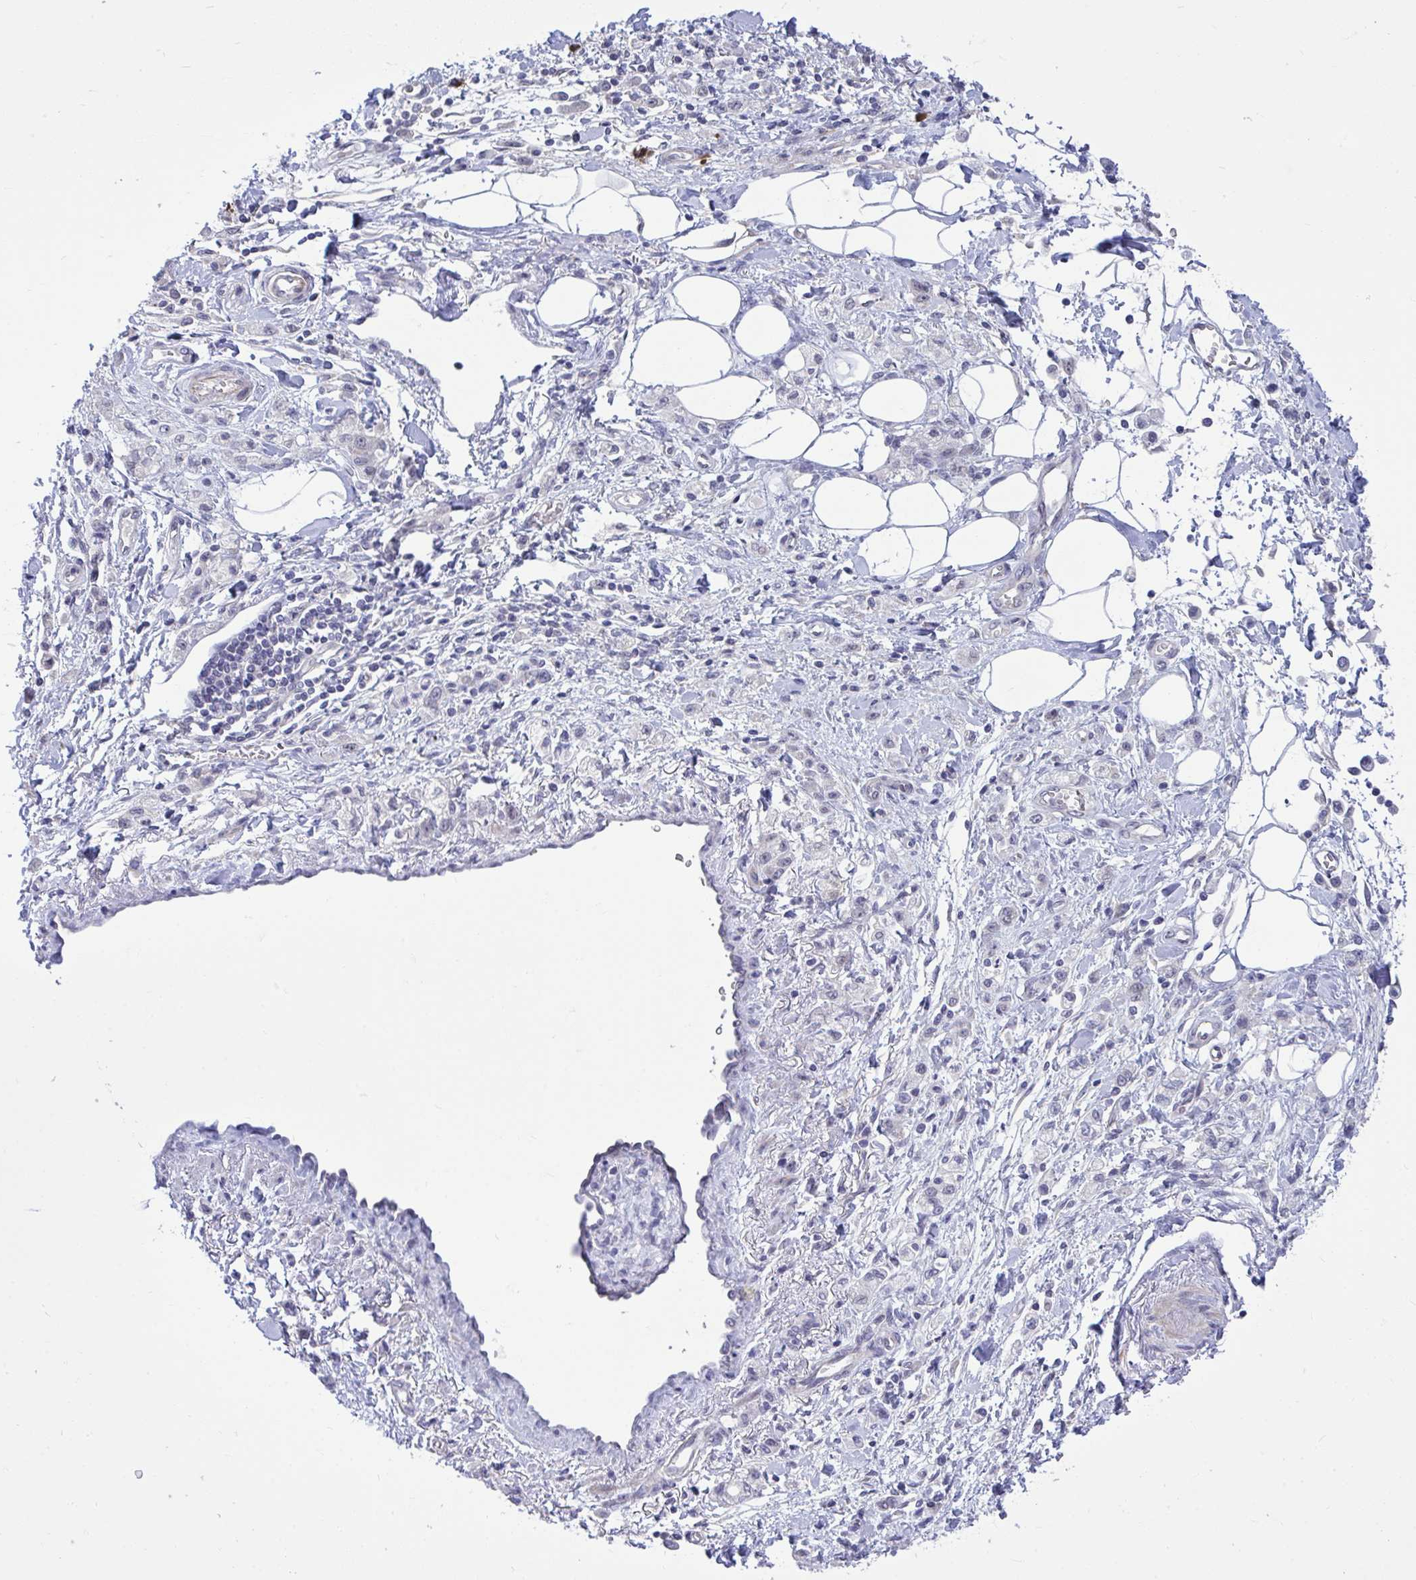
{"staining": {"intensity": "negative", "quantity": "none", "location": "none"}, "tissue": "stomach cancer", "cell_type": "Tumor cells", "image_type": "cancer", "snomed": [{"axis": "morphology", "description": "Adenocarcinoma, NOS"}, {"axis": "topography", "description": "Stomach"}], "caption": "This is an immunohistochemistry image of stomach cancer. There is no staining in tumor cells.", "gene": "HMBOX1", "patient": {"sex": "male", "age": 77}}